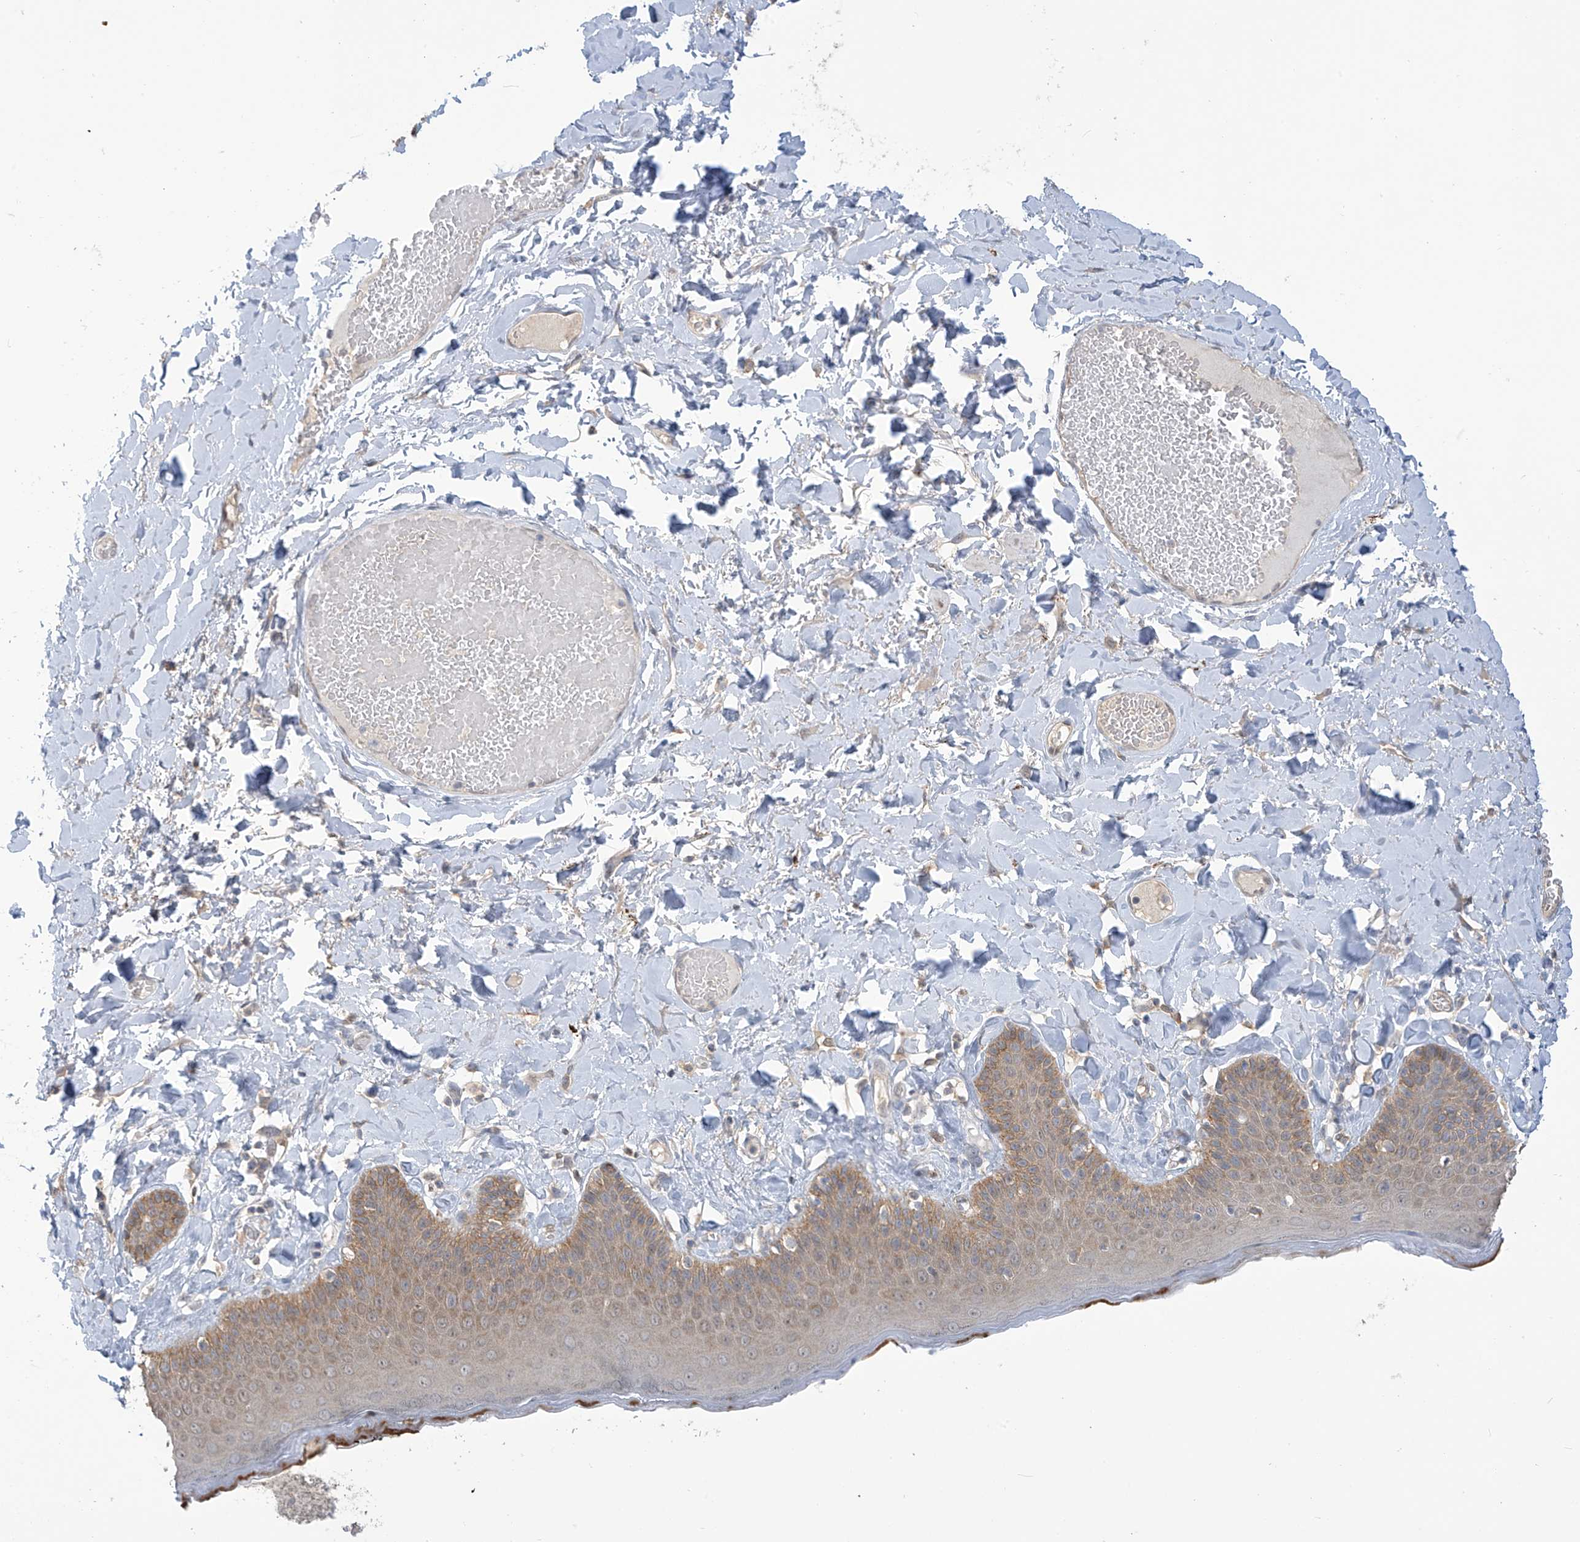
{"staining": {"intensity": "moderate", "quantity": ">75%", "location": "cytoplasmic/membranous,nuclear"}, "tissue": "skin", "cell_type": "Epidermal cells", "image_type": "normal", "snomed": [{"axis": "morphology", "description": "Normal tissue, NOS"}, {"axis": "topography", "description": "Anal"}], "caption": "A brown stain highlights moderate cytoplasmic/membranous,nuclear positivity of a protein in epidermal cells of normal human skin. (DAB IHC with brightfield microscopy, high magnification).", "gene": "KIAA1522", "patient": {"sex": "male", "age": 69}}